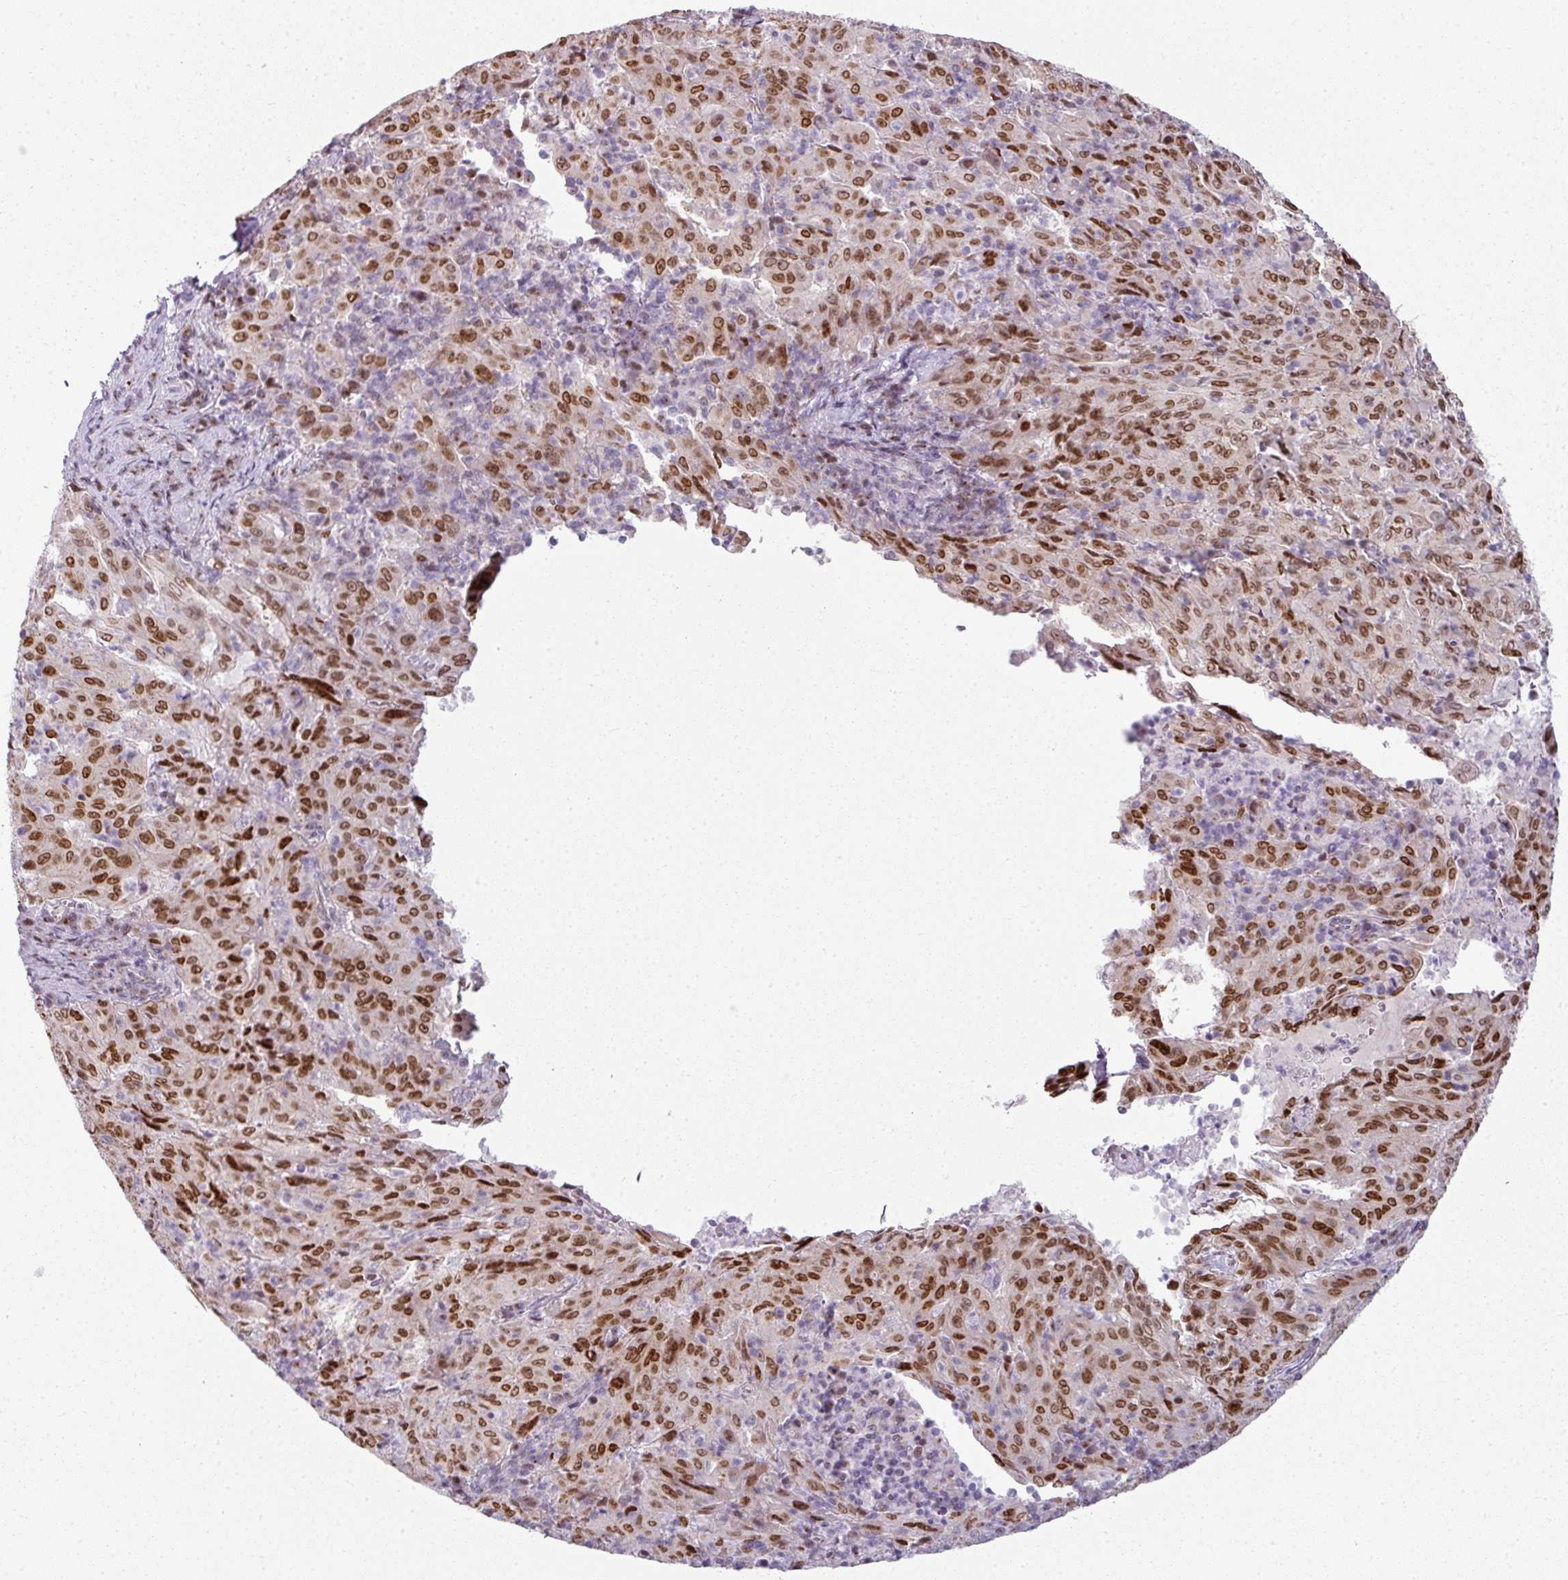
{"staining": {"intensity": "strong", "quantity": ">75%", "location": "nuclear"}, "tissue": "pancreatic cancer", "cell_type": "Tumor cells", "image_type": "cancer", "snomed": [{"axis": "morphology", "description": "Adenocarcinoma, NOS"}, {"axis": "topography", "description": "Pancreas"}], "caption": "Protein expression analysis of adenocarcinoma (pancreatic) displays strong nuclear staining in about >75% of tumor cells.", "gene": "SYT8", "patient": {"sex": "male", "age": 63}}